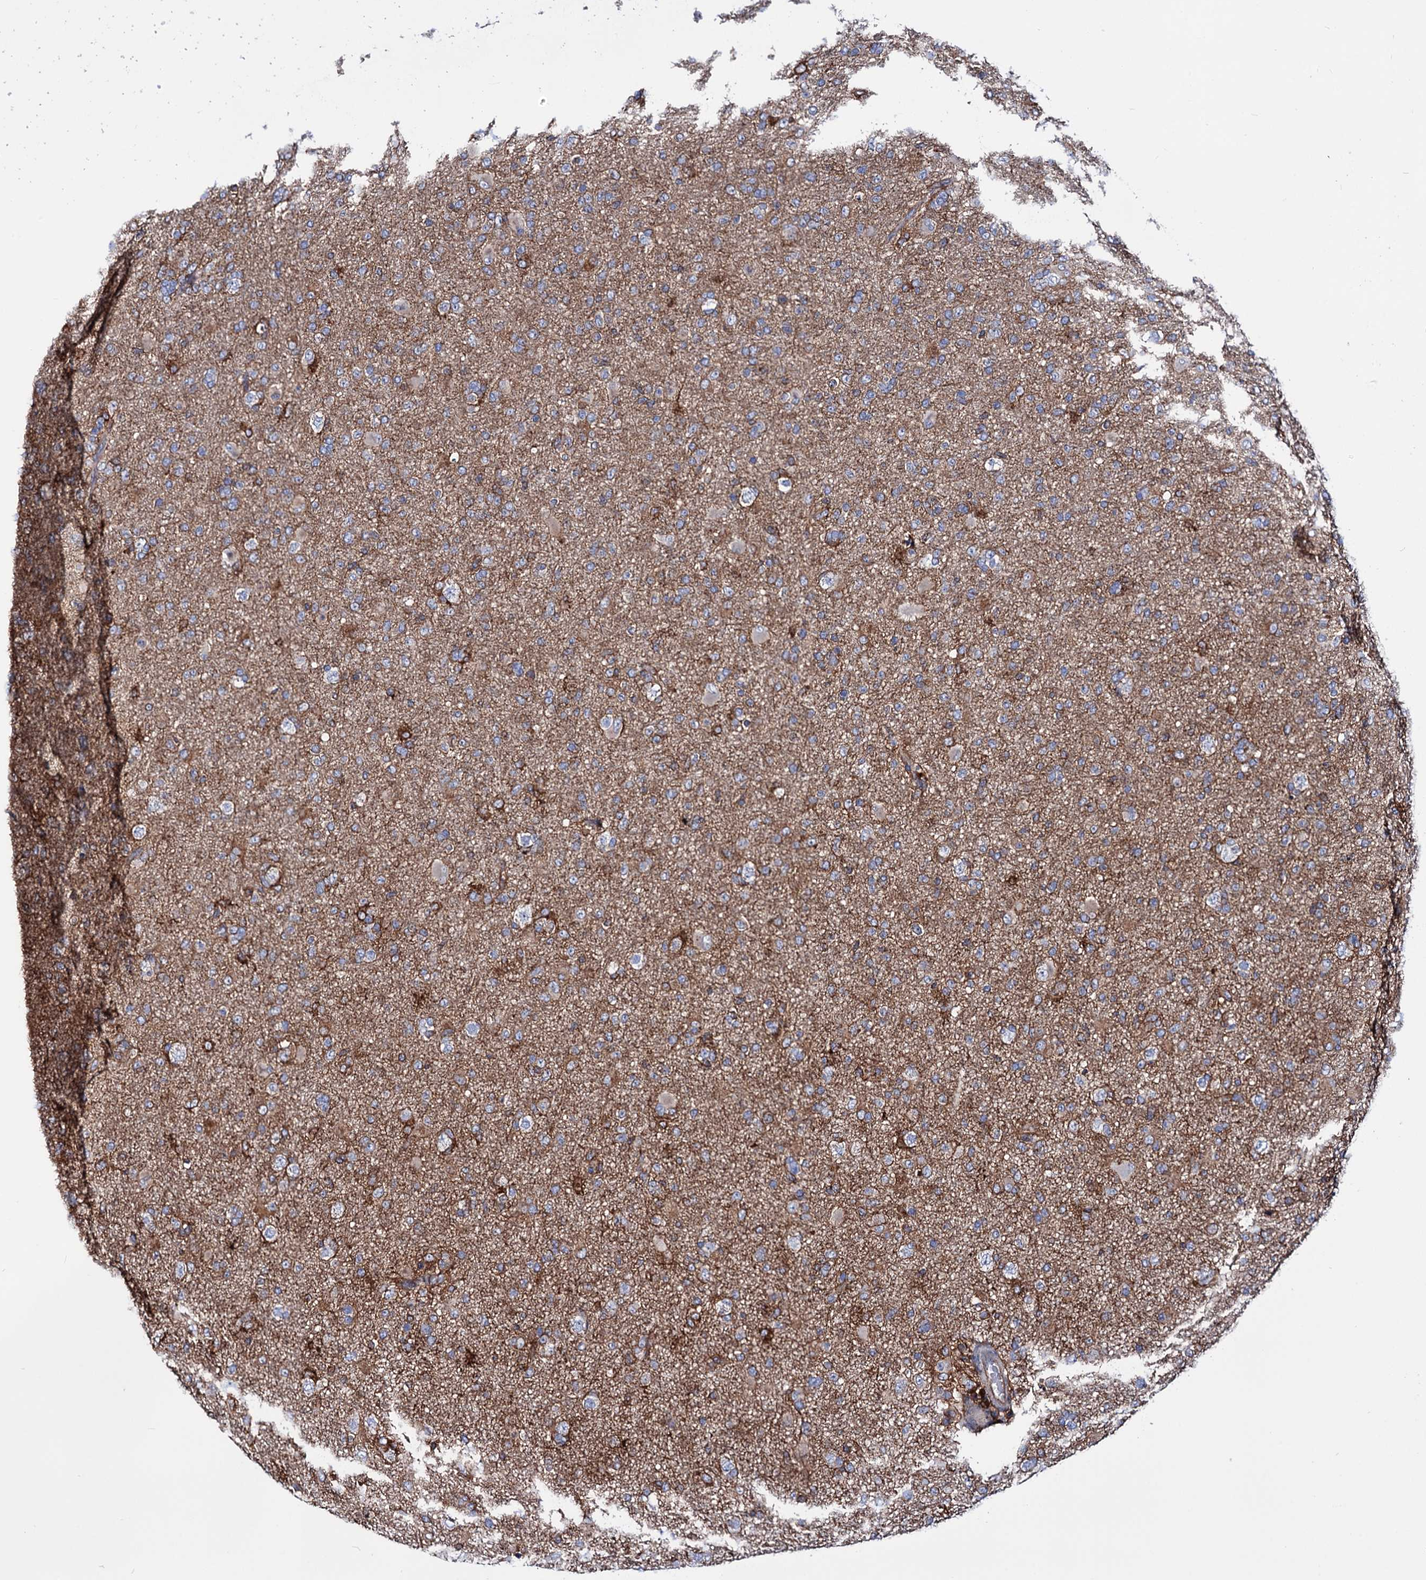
{"staining": {"intensity": "weak", "quantity": "25%-75%", "location": "cytoplasmic/membranous"}, "tissue": "glioma", "cell_type": "Tumor cells", "image_type": "cancer", "snomed": [{"axis": "morphology", "description": "Glioma, malignant, Low grade"}, {"axis": "topography", "description": "Brain"}], "caption": "High-magnification brightfield microscopy of glioma stained with DAB (brown) and counterstained with hematoxylin (blue). tumor cells exhibit weak cytoplasmic/membranous expression is present in approximately25%-75% of cells.", "gene": "DEF6", "patient": {"sex": "male", "age": 65}}